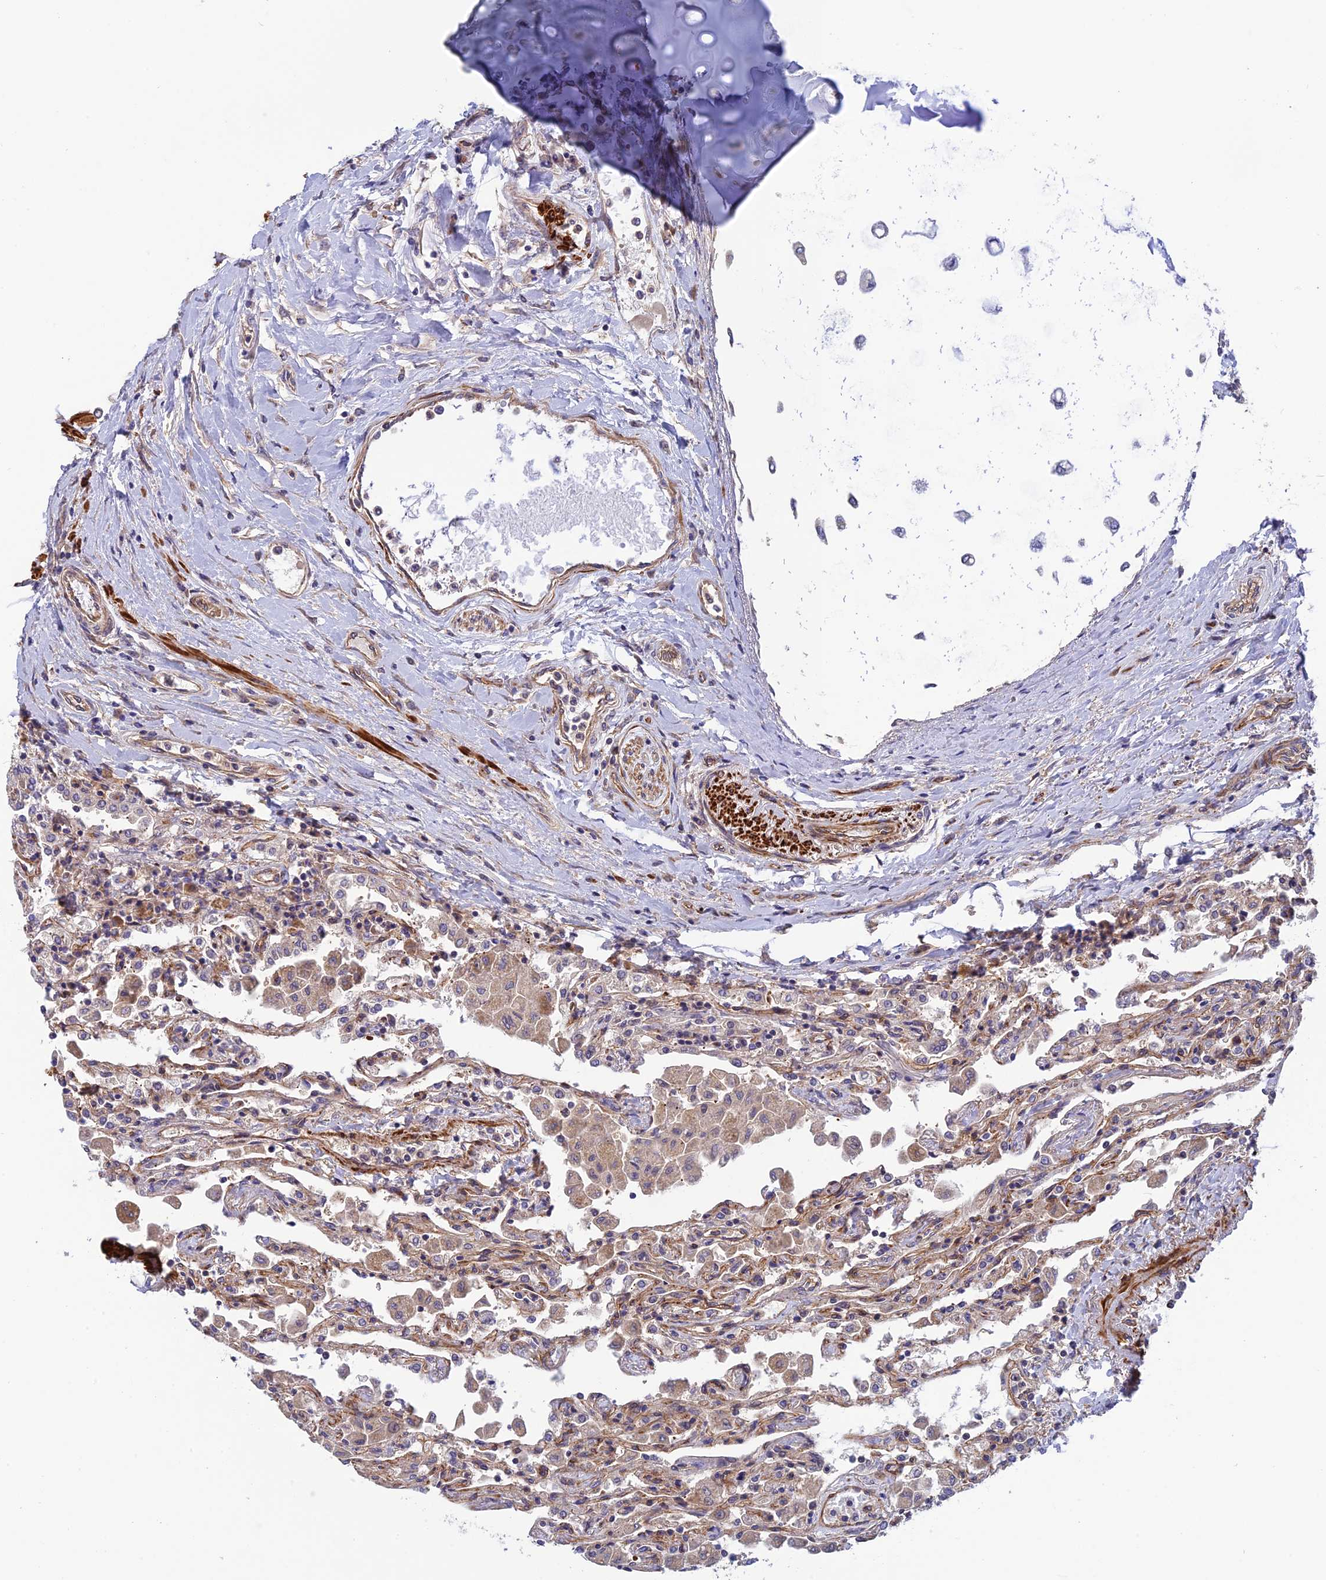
{"staining": {"intensity": "moderate", "quantity": "25%-75%", "location": "cytoplasmic/membranous"}, "tissue": "lung", "cell_type": "Alveolar cells", "image_type": "normal", "snomed": [{"axis": "morphology", "description": "Normal tissue, NOS"}, {"axis": "topography", "description": "Bronchus"}, {"axis": "topography", "description": "Lung"}], "caption": "This histopathology image reveals immunohistochemistry staining of benign lung, with medium moderate cytoplasmic/membranous staining in about 25%-75% of alveolar cells.", "gene": "ADAMTS15", "patient": {"sex": "female", "age": 49}}